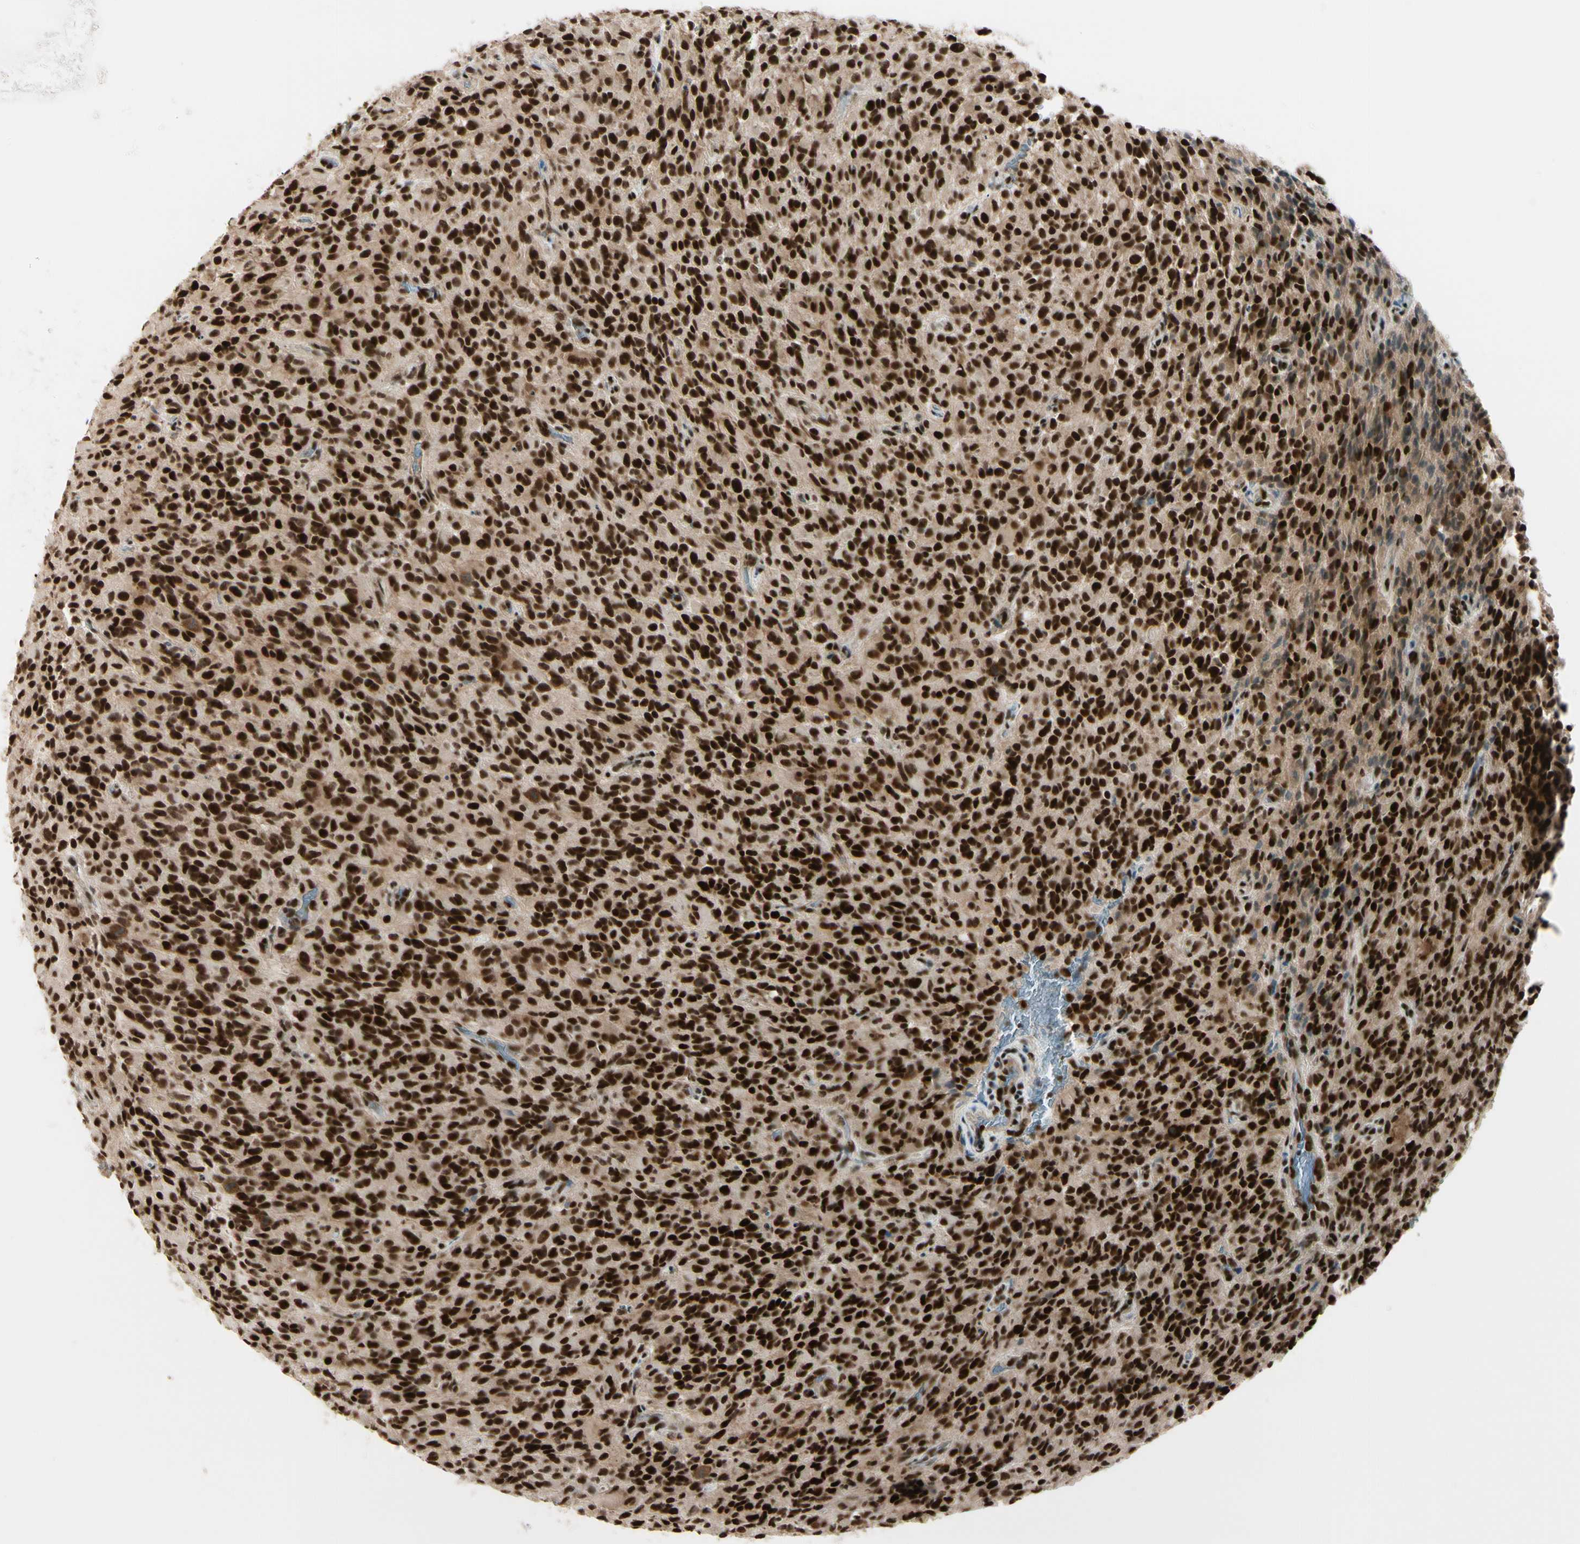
{"staining": {"intensity": "strong", "quantity": ">75%", "location": "nuclear"}, "tissue": "glioma", "cell_type": "Tumor cells", "image_type": "cancer", "snomed": [{"axis": "morphology", "description": "Glioma, malignant, High grade"}, {"axis": "topography", "description": "Brain"}], "caption": "Brown immunohistochemical staining in human glioma shows strong nuclear positivity in about >75% of tumor cells.", "gene": "CHAMP1", "patient": {"sex": "male", "age": 71}}